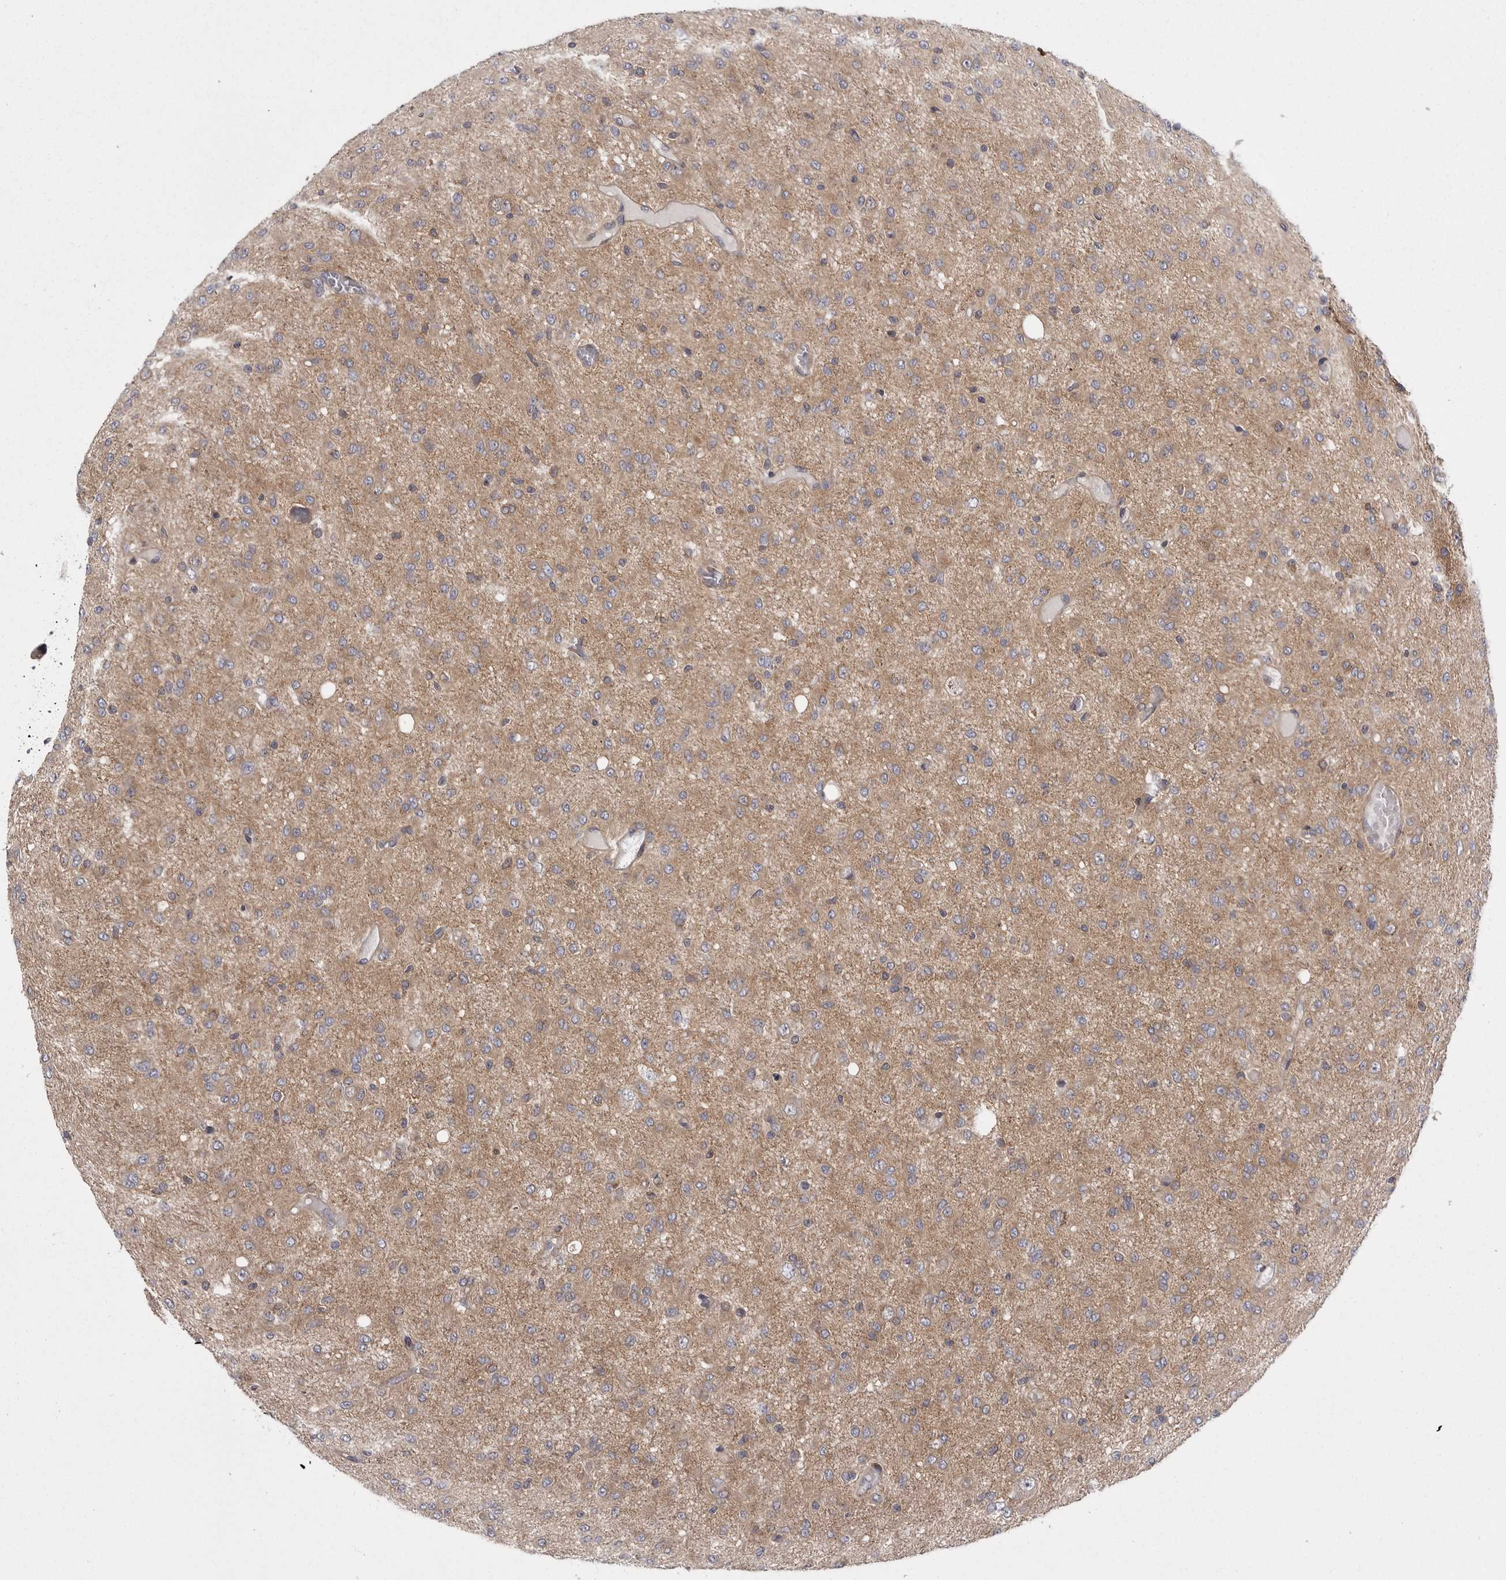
{"staining": {"intensity": "weak", "quantity": "25%-75%", "location": "cytoplasmic/membranous"}, "tissue": "glioma", "cell_type": "Tumor cells", "image_type": "cancer", "snomed": [{"axis": "morphology", "description": "Glioma, malignant, High grade"}, {"axis": "topography", "description": "Brain"}], "caption": "Weak cytoplasmic/membranous expression for a protein is present in approximately 25%-75% of tumor cells of glioma using immunohistochemistry.", "gene": "OSBPL9", "patient": {"sex": "female", "age": 59}}